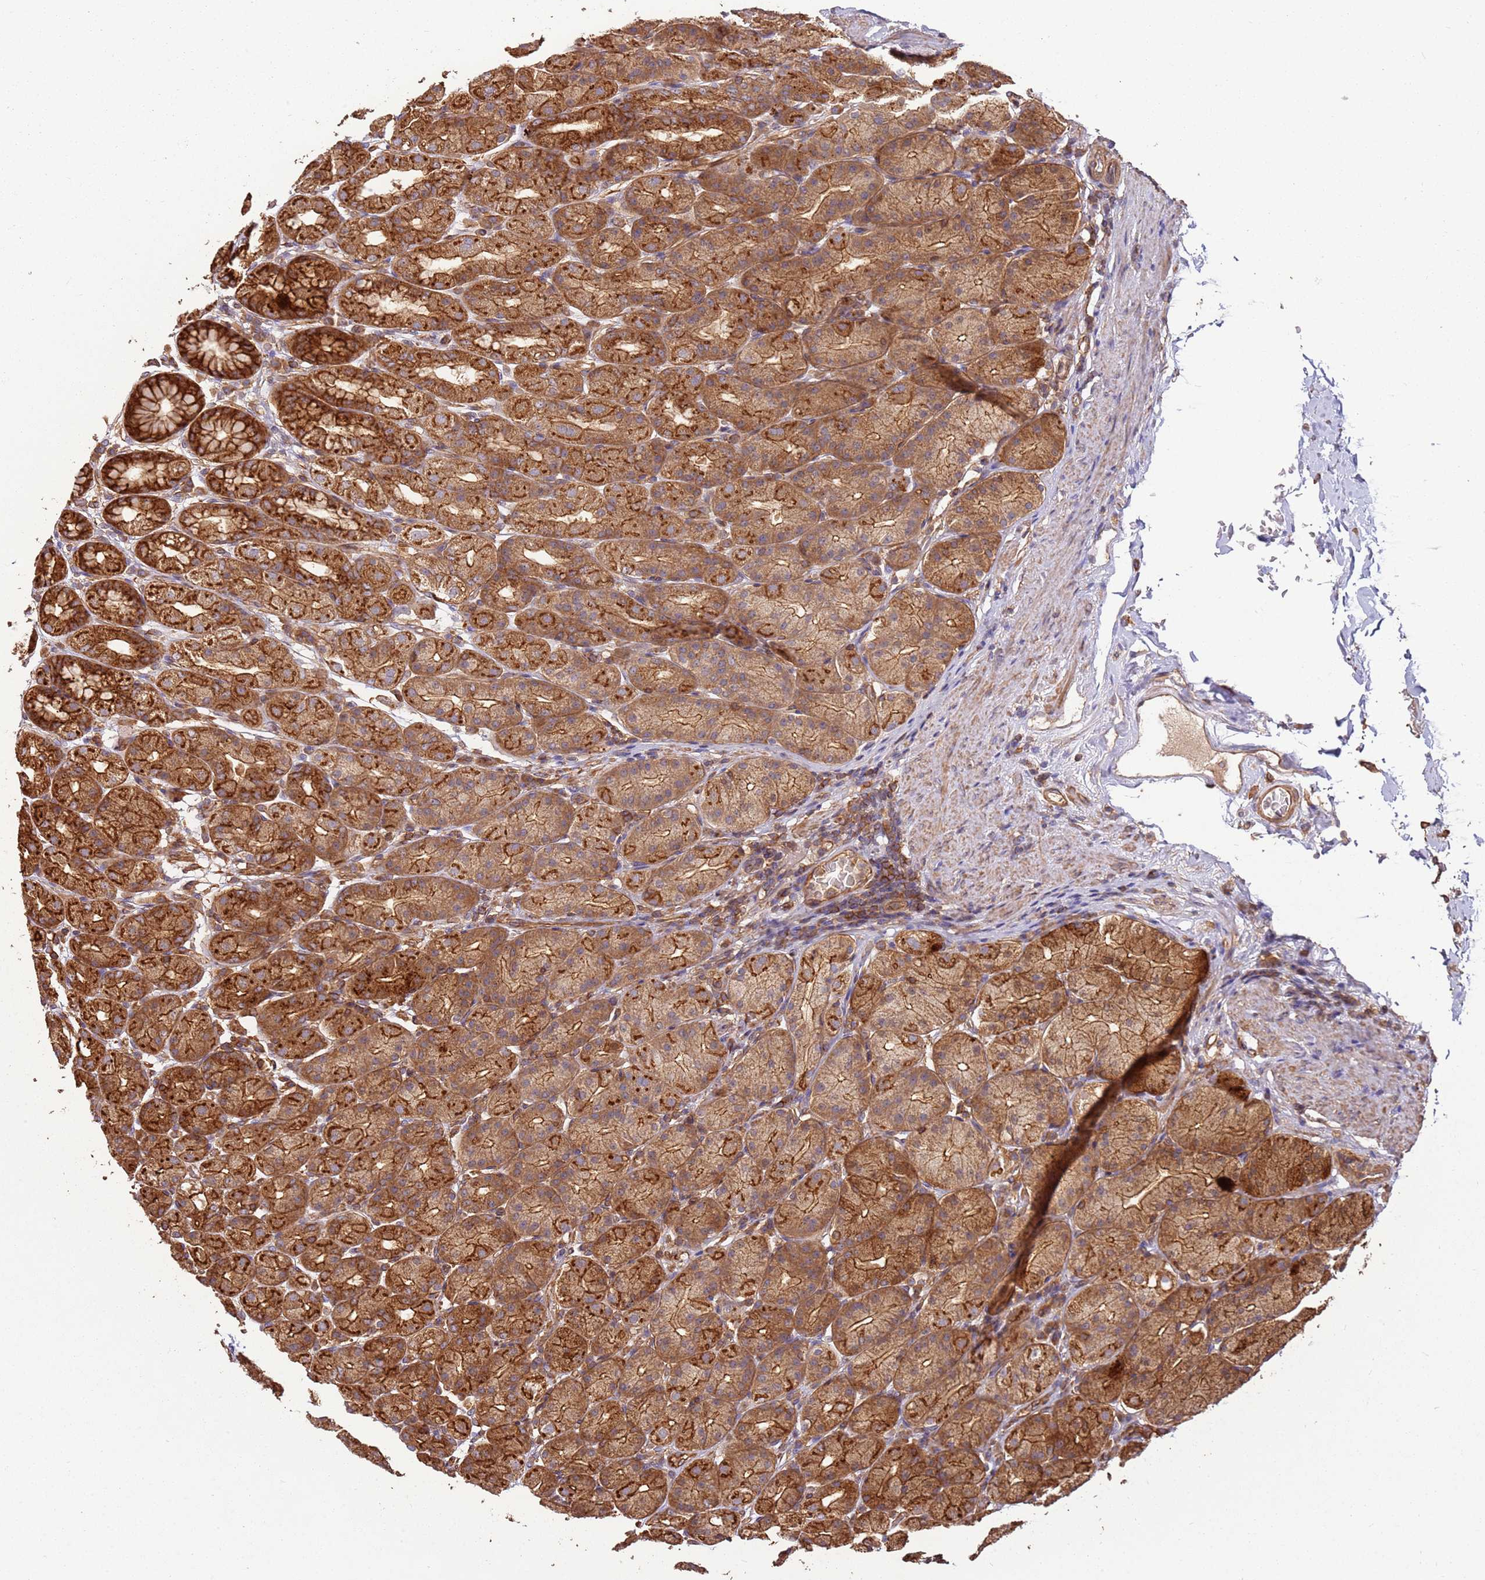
{"staining": {"intensity": "strong", "quantity": ">75%", "location": "cytoplasmic/membranous"}, "tissue": "stomach", "cell_type": "Glandular cells", "image_type": "normal", "snomed": [{"axis": "morphology", "description": "Normal tissue, NOS"}, {"axis": "topography", "description": "Stomach, upper"}], "caption": "DAB (3,3'-diaminobenzidine) immunohistochemical staining of benign human stomach reveals strong cytoplasmic/membranous protein expression in approximately >75% of glandular cells.", "gene": "ACVR2A", "patient": {"sex": "male", "age": 68}}